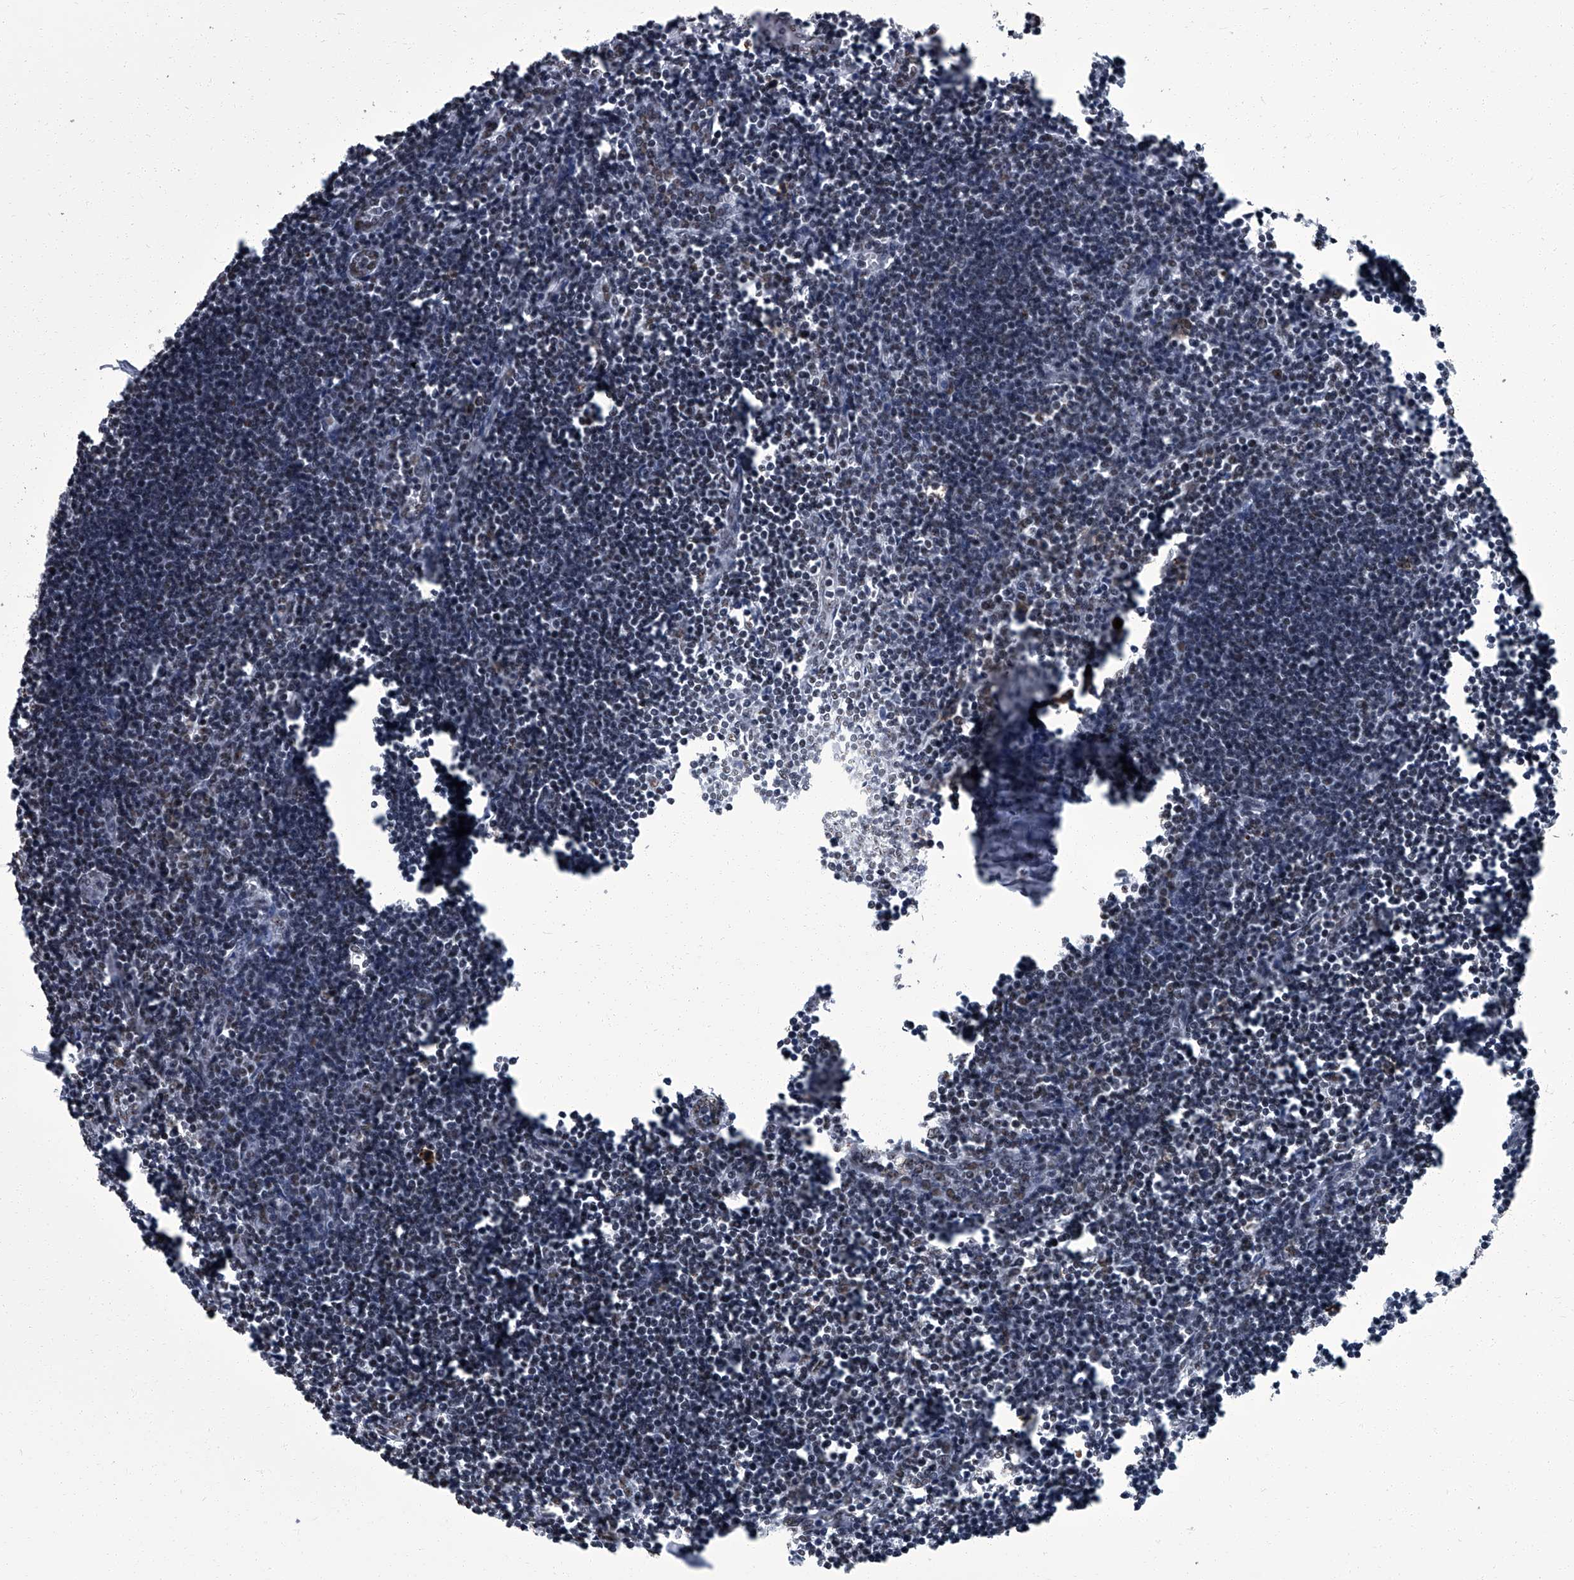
{"staining": {"intensity": "moderate", "quantity": "25%-75%", "location": "nuclear"}, "tissue": "lymph node", "cell_type": "Germinal center cells", "image_type": "normal", "snomed": [{"axis": "morphology", "description": "Normal tissue, NOS"}, {"axis": "morphology", "description": "Malignant melanoma, Metastatic site"}, {"axis": "topography", "description": "Lymph node"}], "caption": "The micrograph reveals staining of unremarkable lymph node, revealing moderate nuclear protein staining (brown color) within germinal center cells. Using DAB (3,3'-diaminobenzidine) (brown) and hematoxylin (blue) stains, captured at high magnification using brightfield microscopy.", "gene": "ZNF518B", "patient": {"sex": "male", "age": 41}}